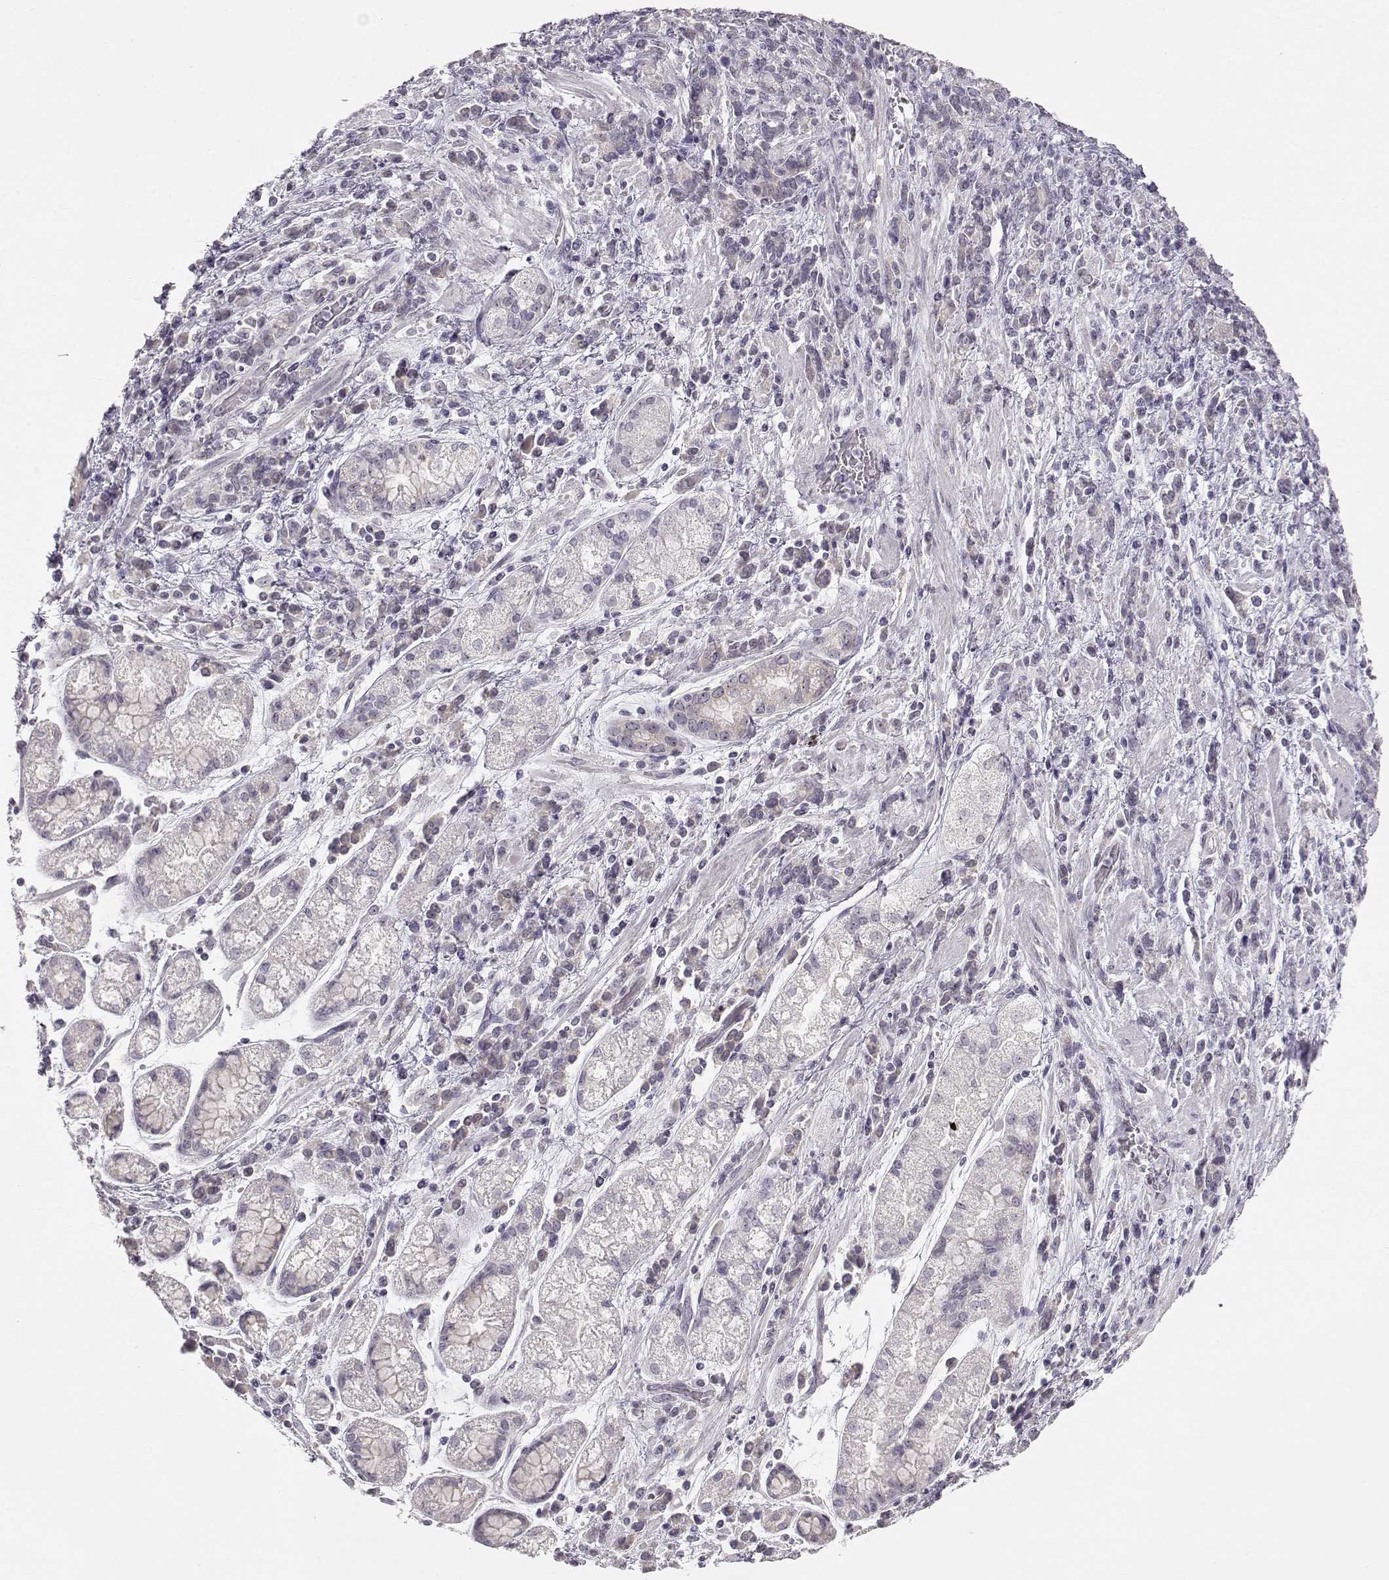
{"staining": {"intensity": "weak", "quantity": ">75%", "location": "cytoplasmic/membranous"}, "tissue": "stomach cancer", "cell_type": "Tumor cells", "image_type": "cancer", "snomed": [{"axis": "morphology", "description": "Adenocarcinoma, NOS"}, {"axis": "topography", "description": "Stomach"}], "caption": "Protein expression analysis of adenocarcinoma (stomach) reveals weak cytoplasmic/membranous staining in approximately >75% of tumor cells. (Stains: DAB (3,3'-diaminobenzidine) in brown, nuclei in blue, Microscopy: brightfield microscopy at high magnification).", "gene": "FAM205A", "patient": {"sex": "female", "age": 57}}